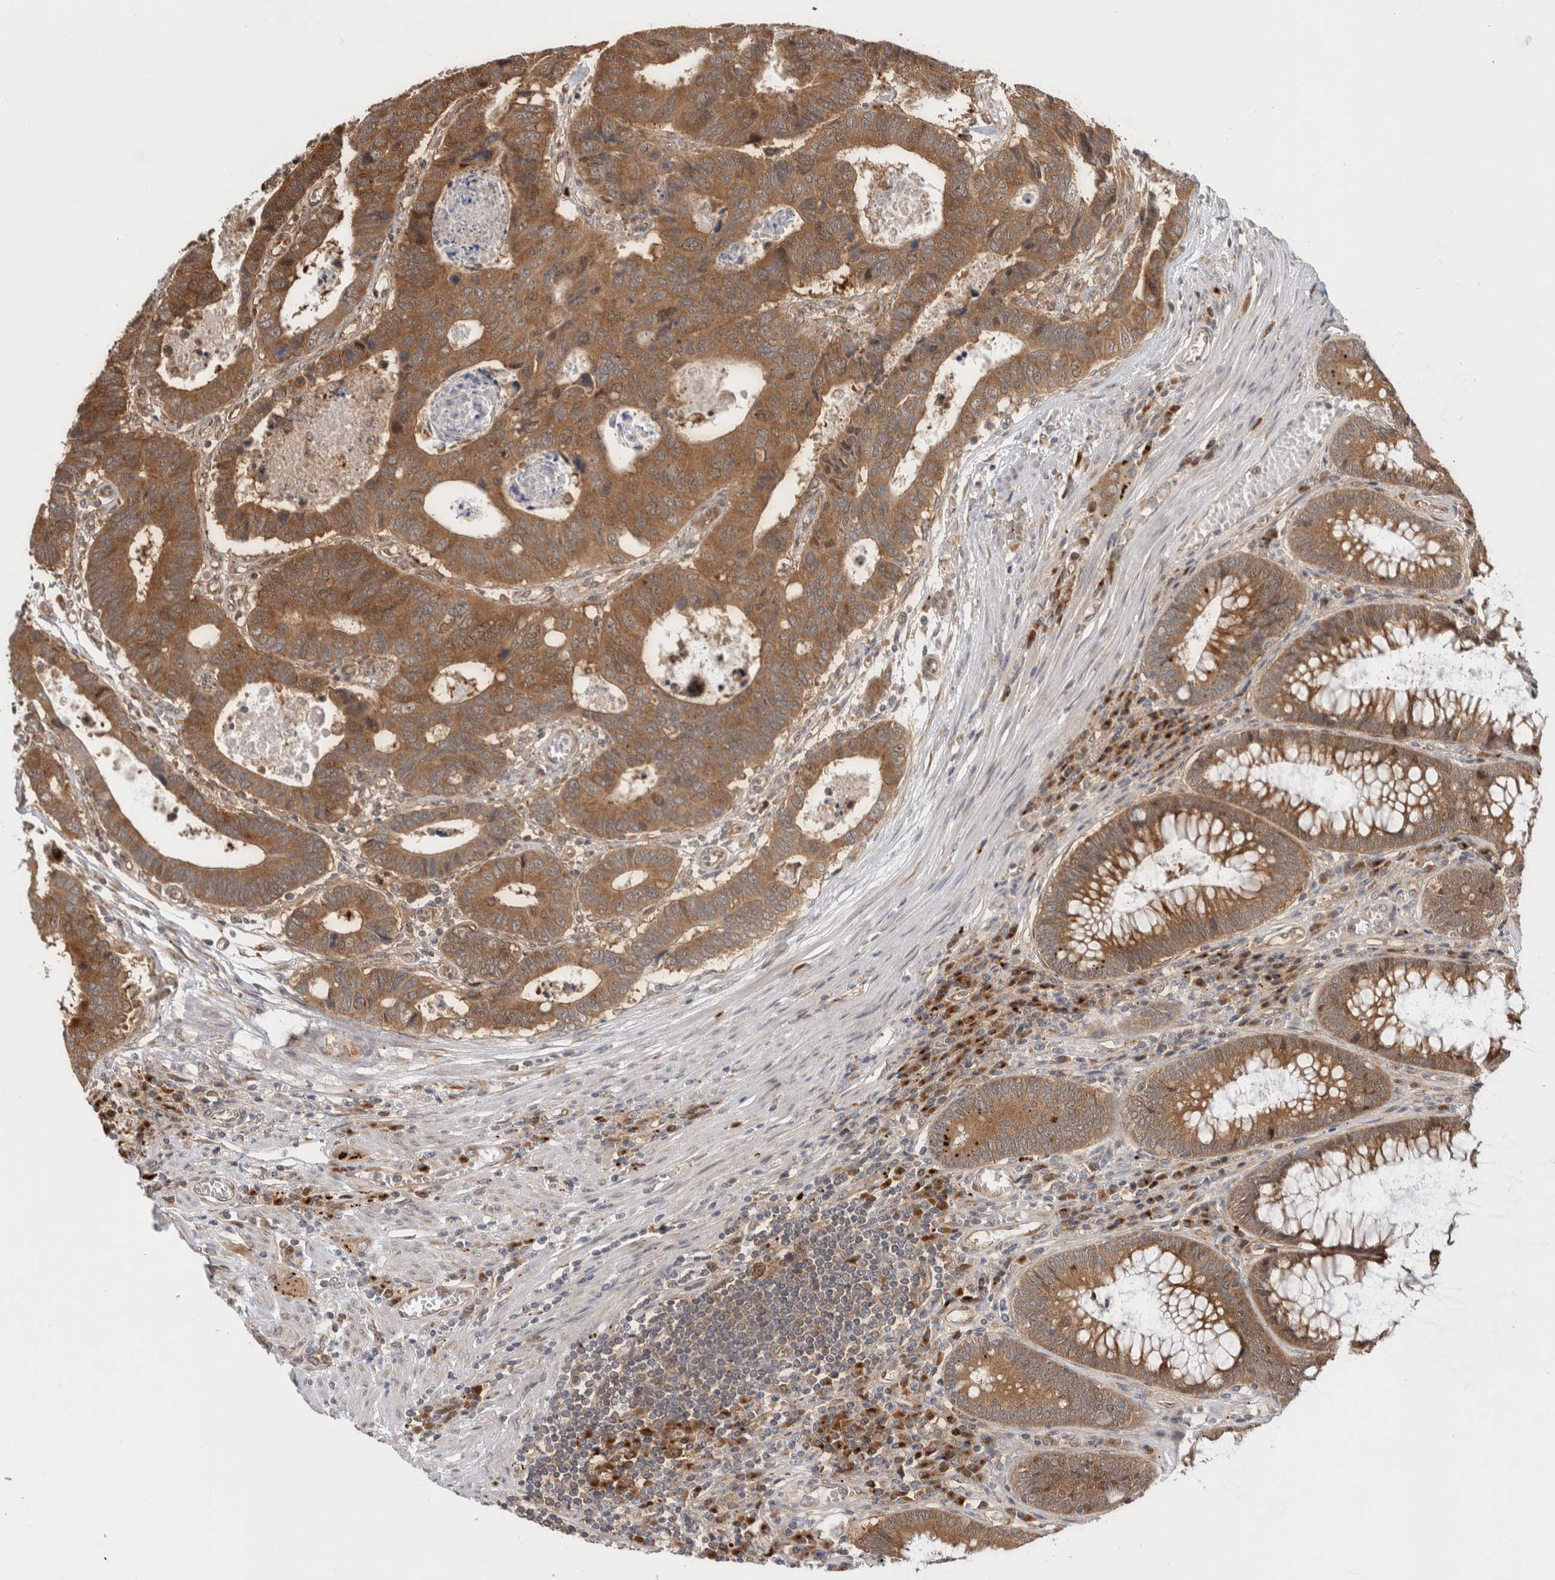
{"staining": {"intensity": "moderate", "quantity": ">75%", "location": "cytoplasmic/membranous"}, "tissue": "colorectal cancer", "cell_type": "Tumor cells", "image_type": "cancer", "snomed": [{"axis": "morphology", "description": "Adenocarcinoma, NOS"}, {"axis": "topography", "description": "Rectum"}], "caption": "Colorectal adenocarcinoma stained for a protein reveals moderate cytoplasmic/membranous positivity in tumor cells.", "gene": "ACTL9", "patient": {"sex": "male", "age": 84}}